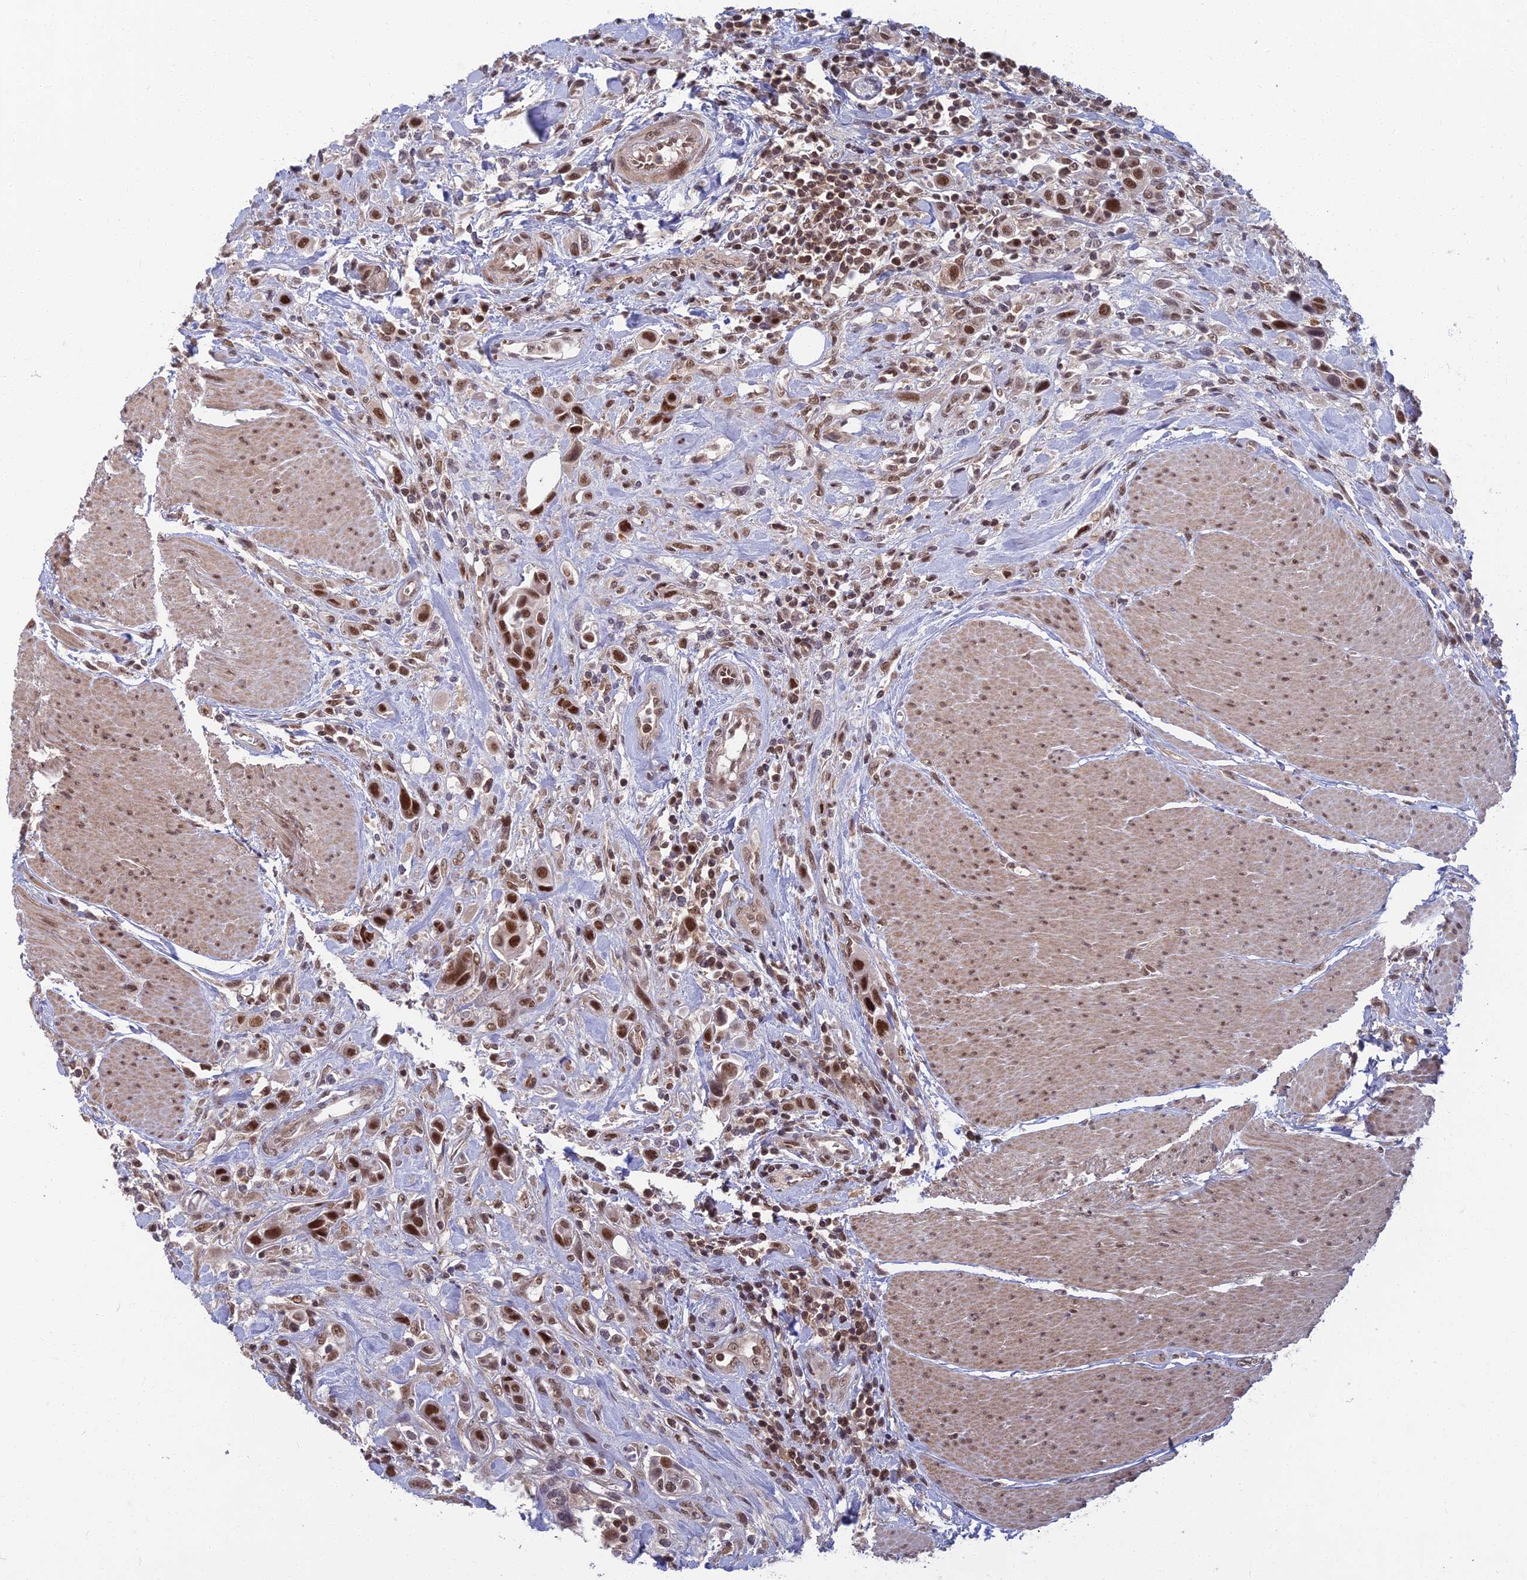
{"staining": {"intensity": "strong", "quantity": ">75%", "location": "nuclear"}, "tissue": "urothelial cancer", "cell_type": "Tumor cells", "image_type": "cancer", "snomed": [{"axis": "morphology", "description": "Urothelial carcinoma, High grade"}, {"axis": "topography", "description": "Urinary bladder"}], "caption": "Immunohistochemical staining of human high-grade urothelial carcinoma demonstrates strong nuclear protein expression in about >75% of tumor cells.", "gene": "TCEA2", "patient": {"sex": "male", "age": 50}}